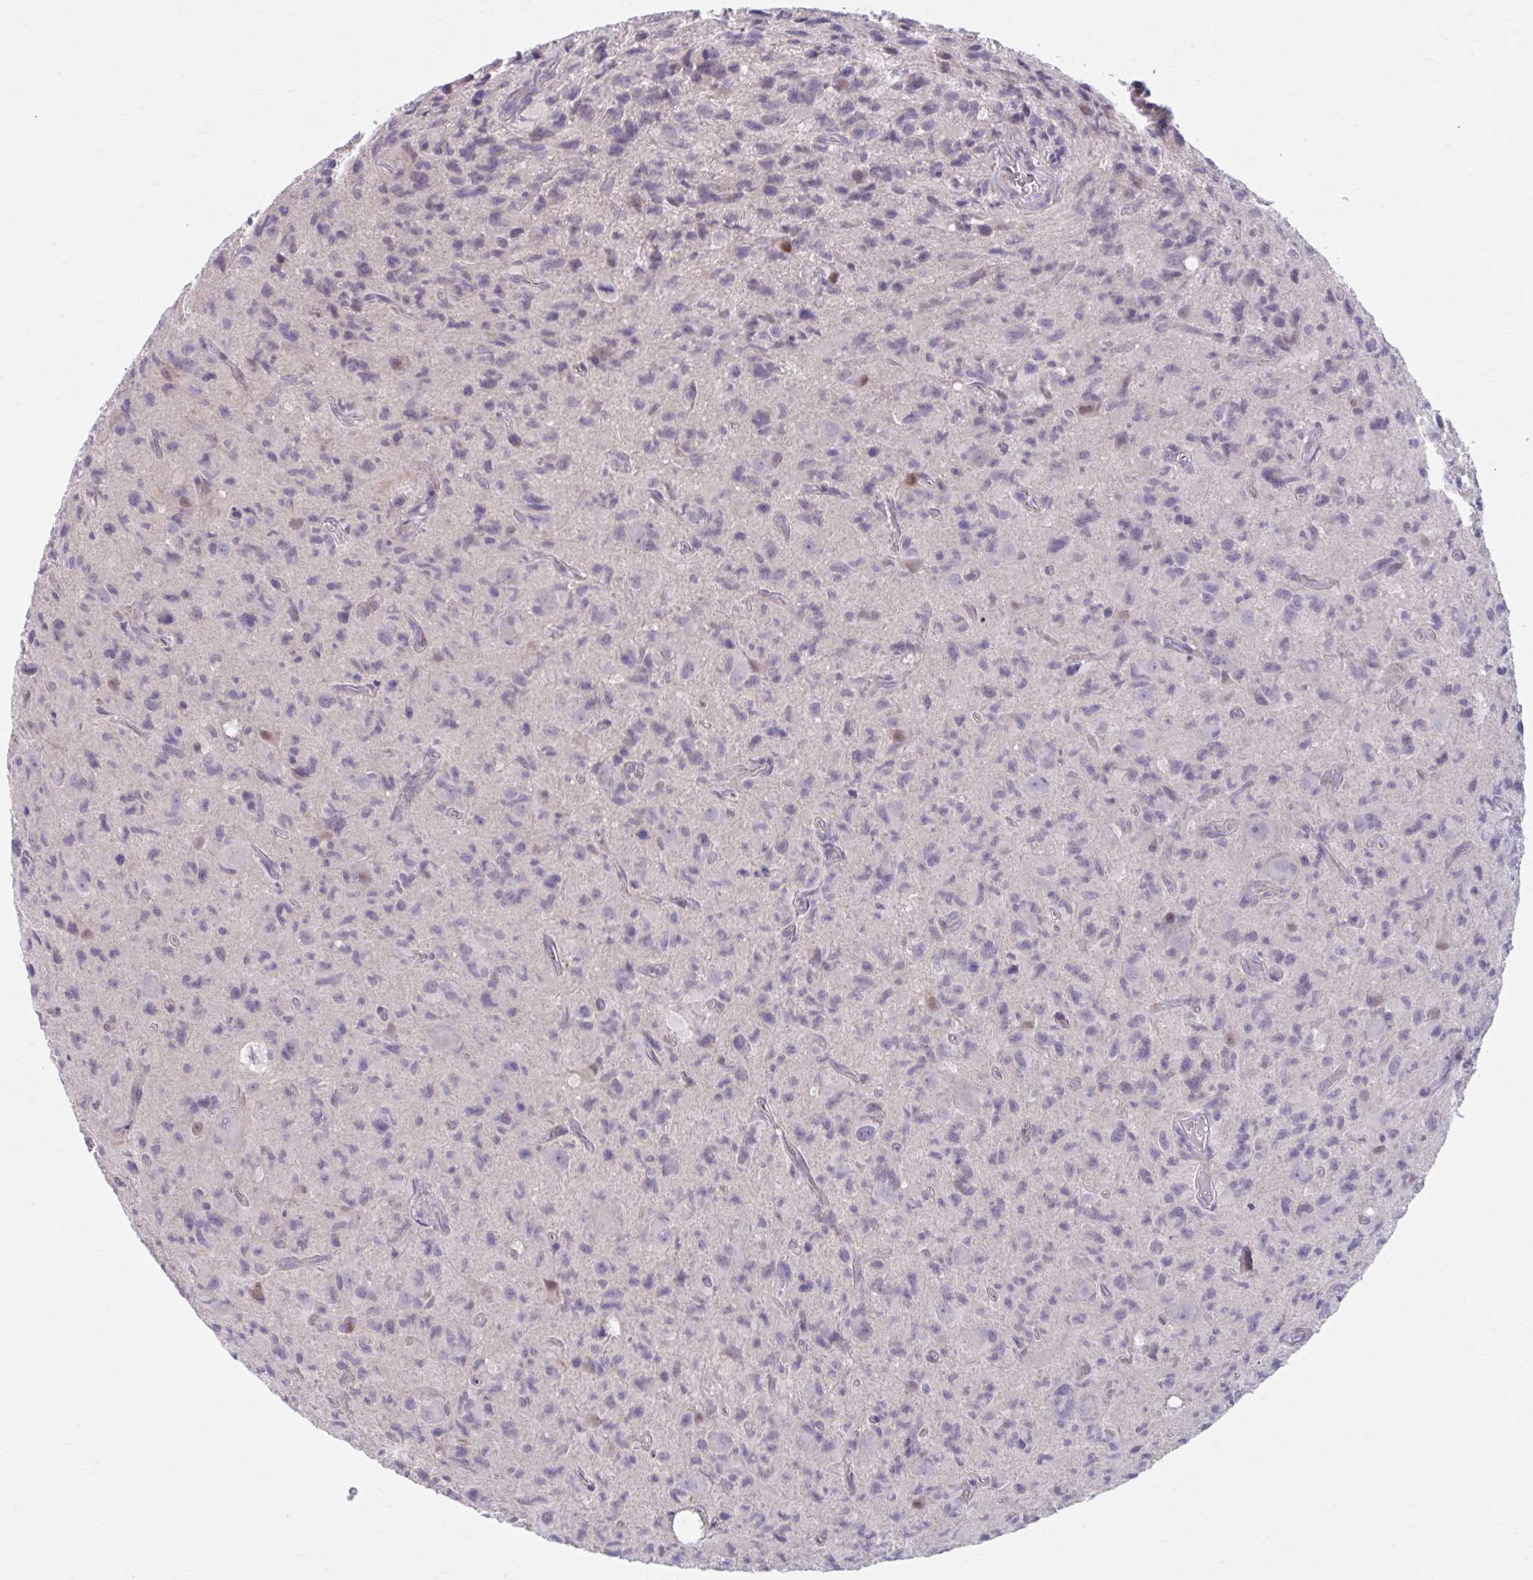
{"staining": {"intensity": "negative", "quantity": "none", "location": "none"}, "tissue": "glioma", "cell_type": "Tumor cells", "image_type": "cancer", "snomed": [{"axis": "morphology", "description": "Glioma, malignant, High grade"}, {"axis": "topography", "description": "Brain"}], "caption": "This is an immunohistochemistry micrograph of malignant glioma (high-grade). There is no expression in tumor cells.", "gene": "CHST3", "patient": {"sex": "male", "age": 76}}